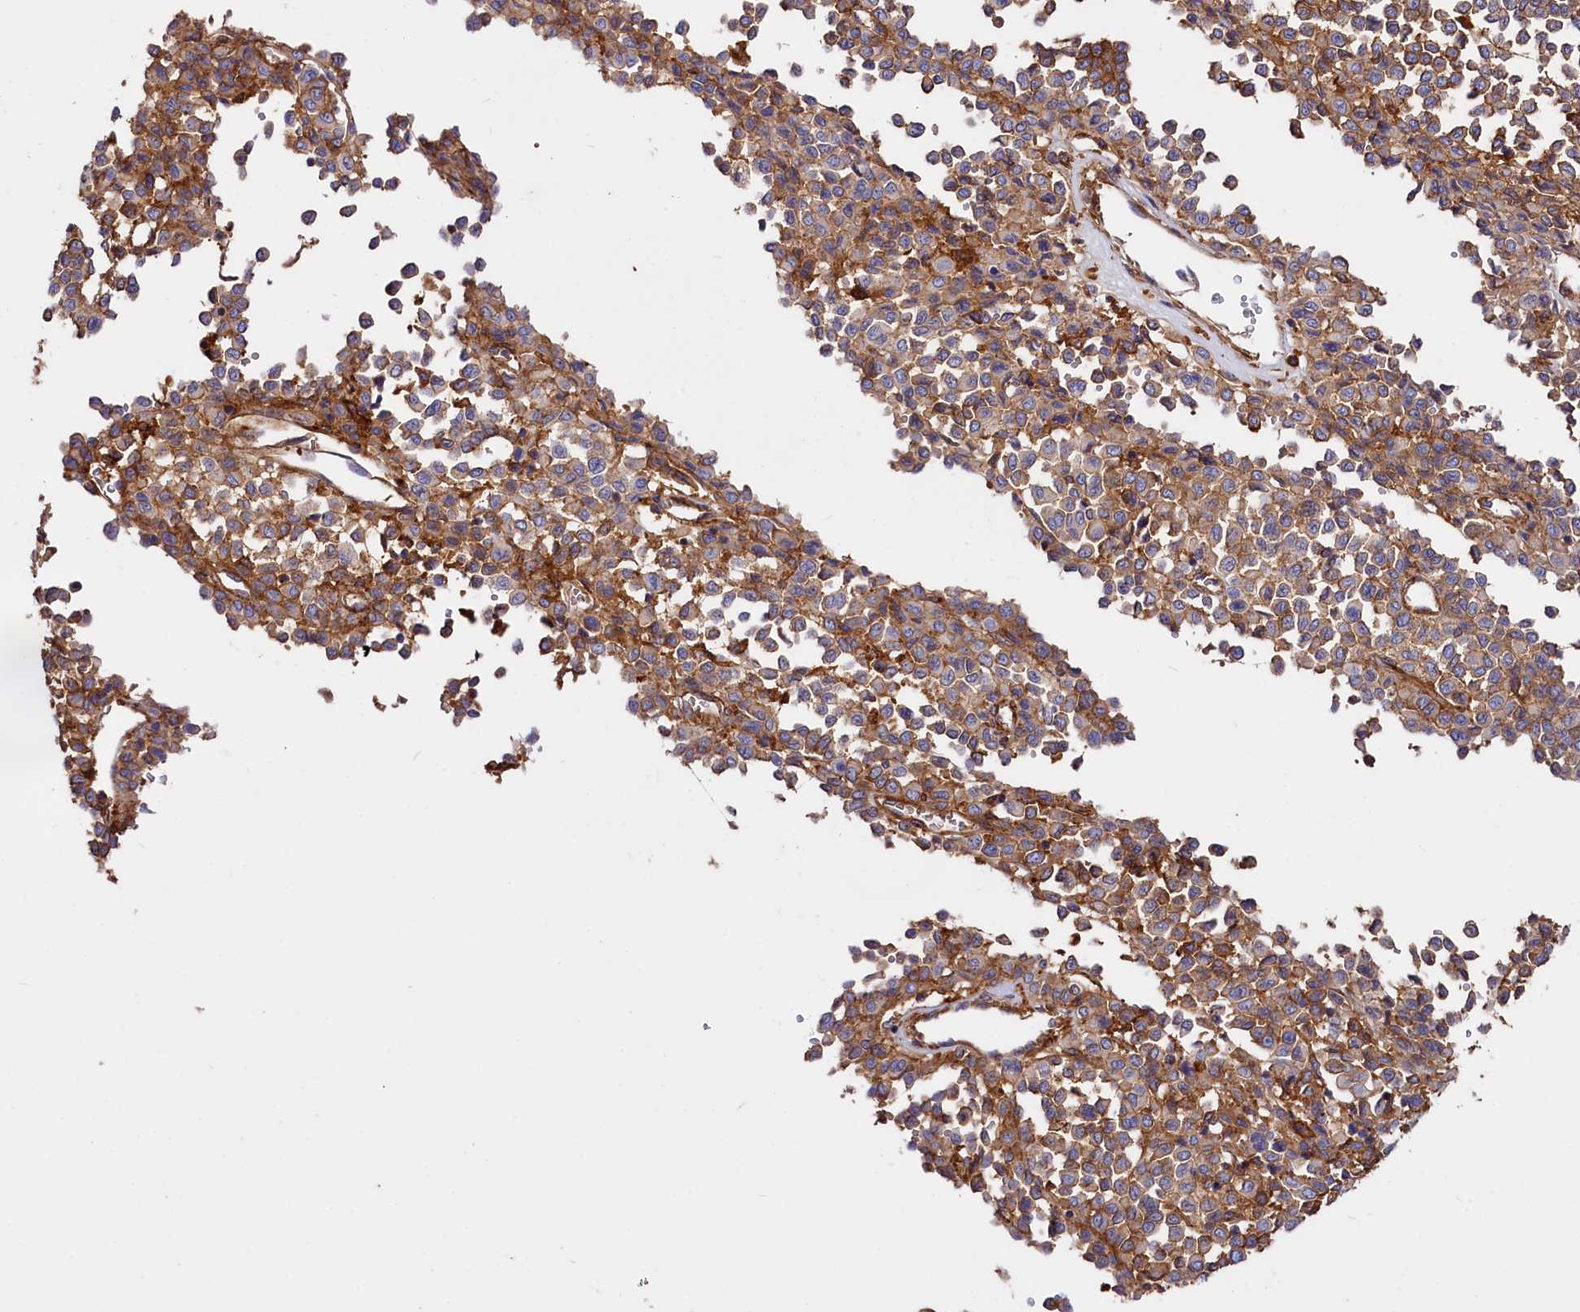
{"staining": {"intensity": "moderate", "quantity": ">75%", "location": "cytoplasmic/membranous"}, "tissue": "melanoma", "cell_type": "Tumor cells", "image_type": "cancer", "snomed": [{"axis": "morphology", "description": "Malignant melanoma, Metastatic site"}, {"axis": "topography", "description": "Pancreas"}], "caption": "A micrograph of human melanoma stained for a protein shows moderate cytoplasmic/membranous brown staining in tumor cells.", "gene": "ANO6", "patient": {"sex": "female", "age": 30}}